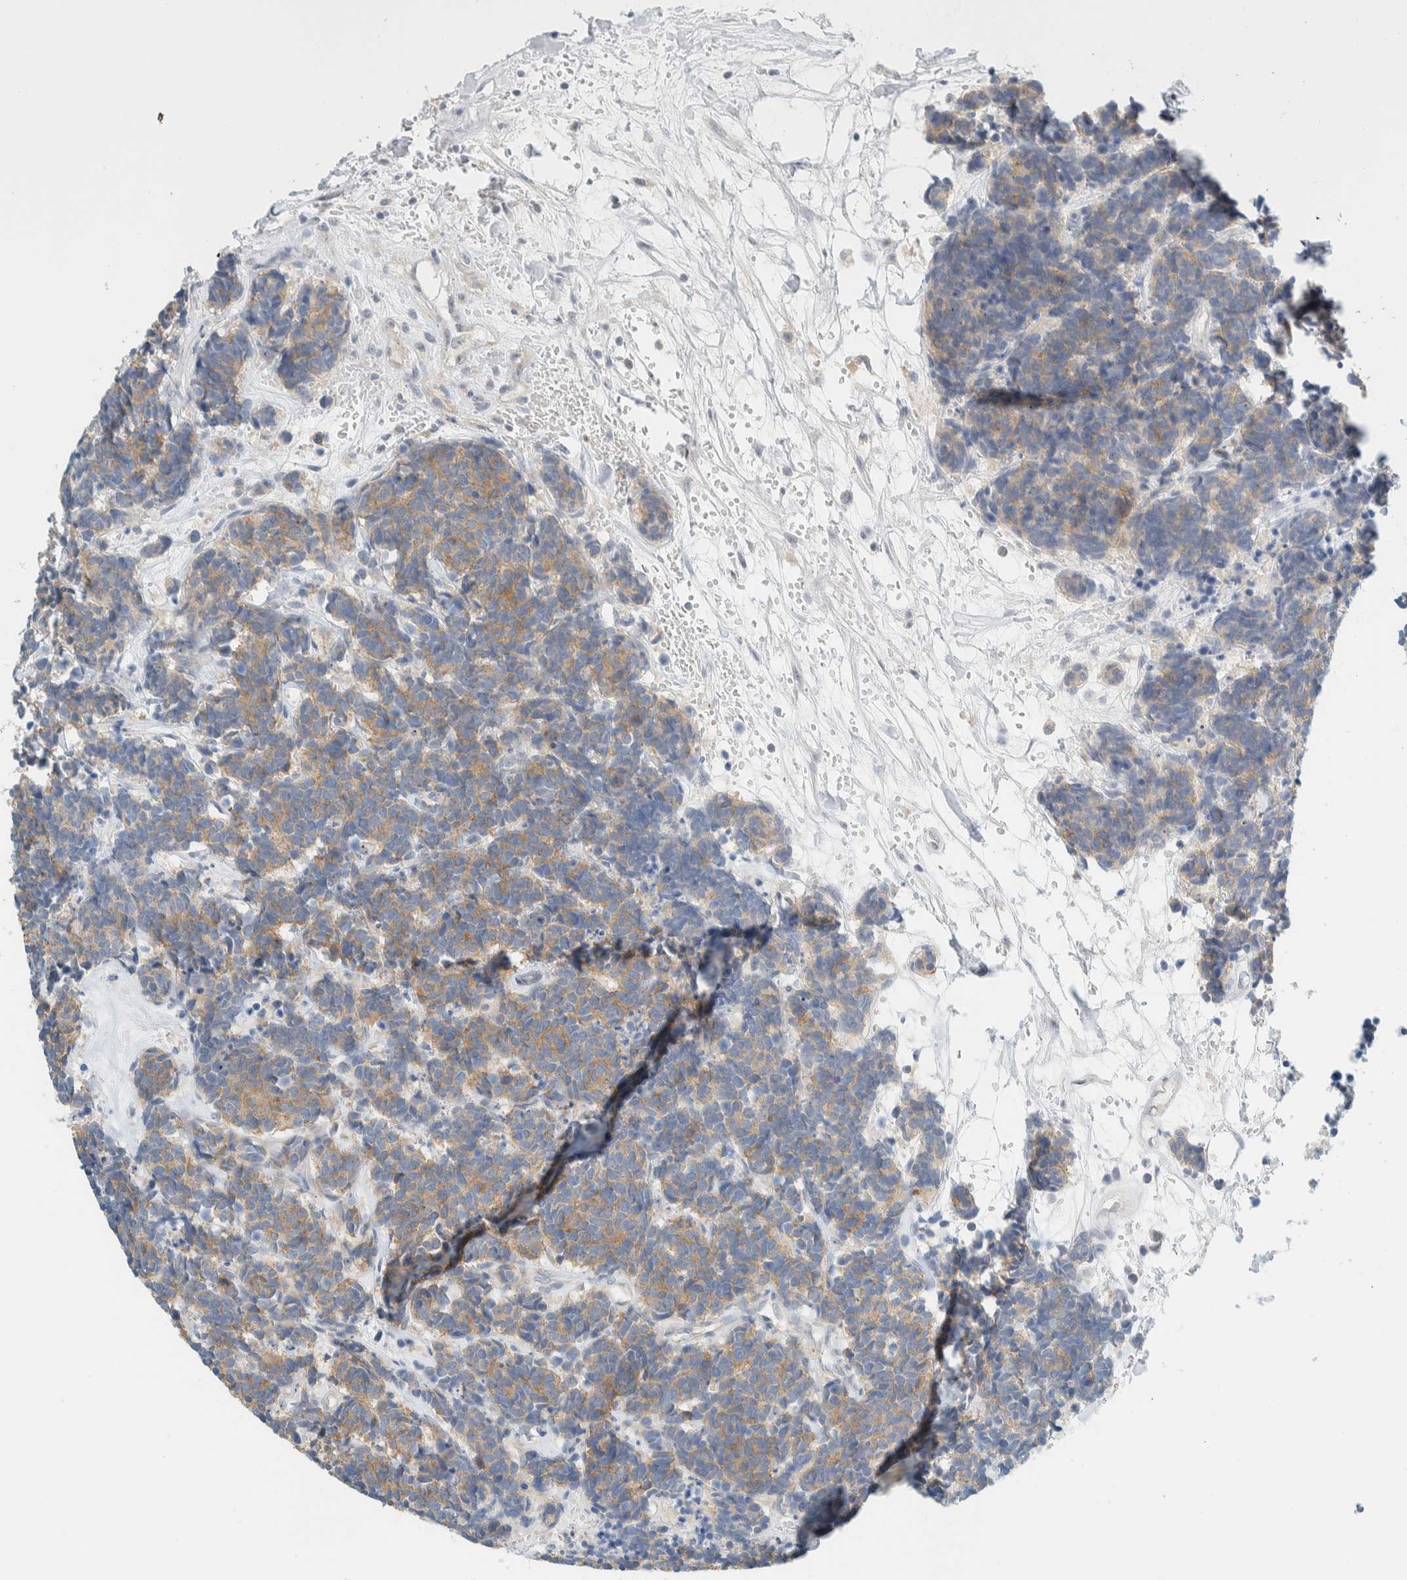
{"staining": {"intensity": "moderate", "quantity": ">75%", "location": "cytoplasmic/membranous"}, "tissue": "carcinoid", "cell_type": "Tumor cells", "image_type": "cancer", "snomed": [{"axis": "morphology", "description": "Carcinoma, NOS"}, {"axis": "morphology", "description": "Carcinoid, malignant, NOS"}, {"axis": "topography", "description": "Urinary bladder"}], "caption": "Brown immunohistochemical staining in carcinoid demonstrates moderate cytoplasmic/membranous staining in approximately >75% of tumor cells.", "gene": "NDE1", "patient": {"sex": "male", "age": 57}}